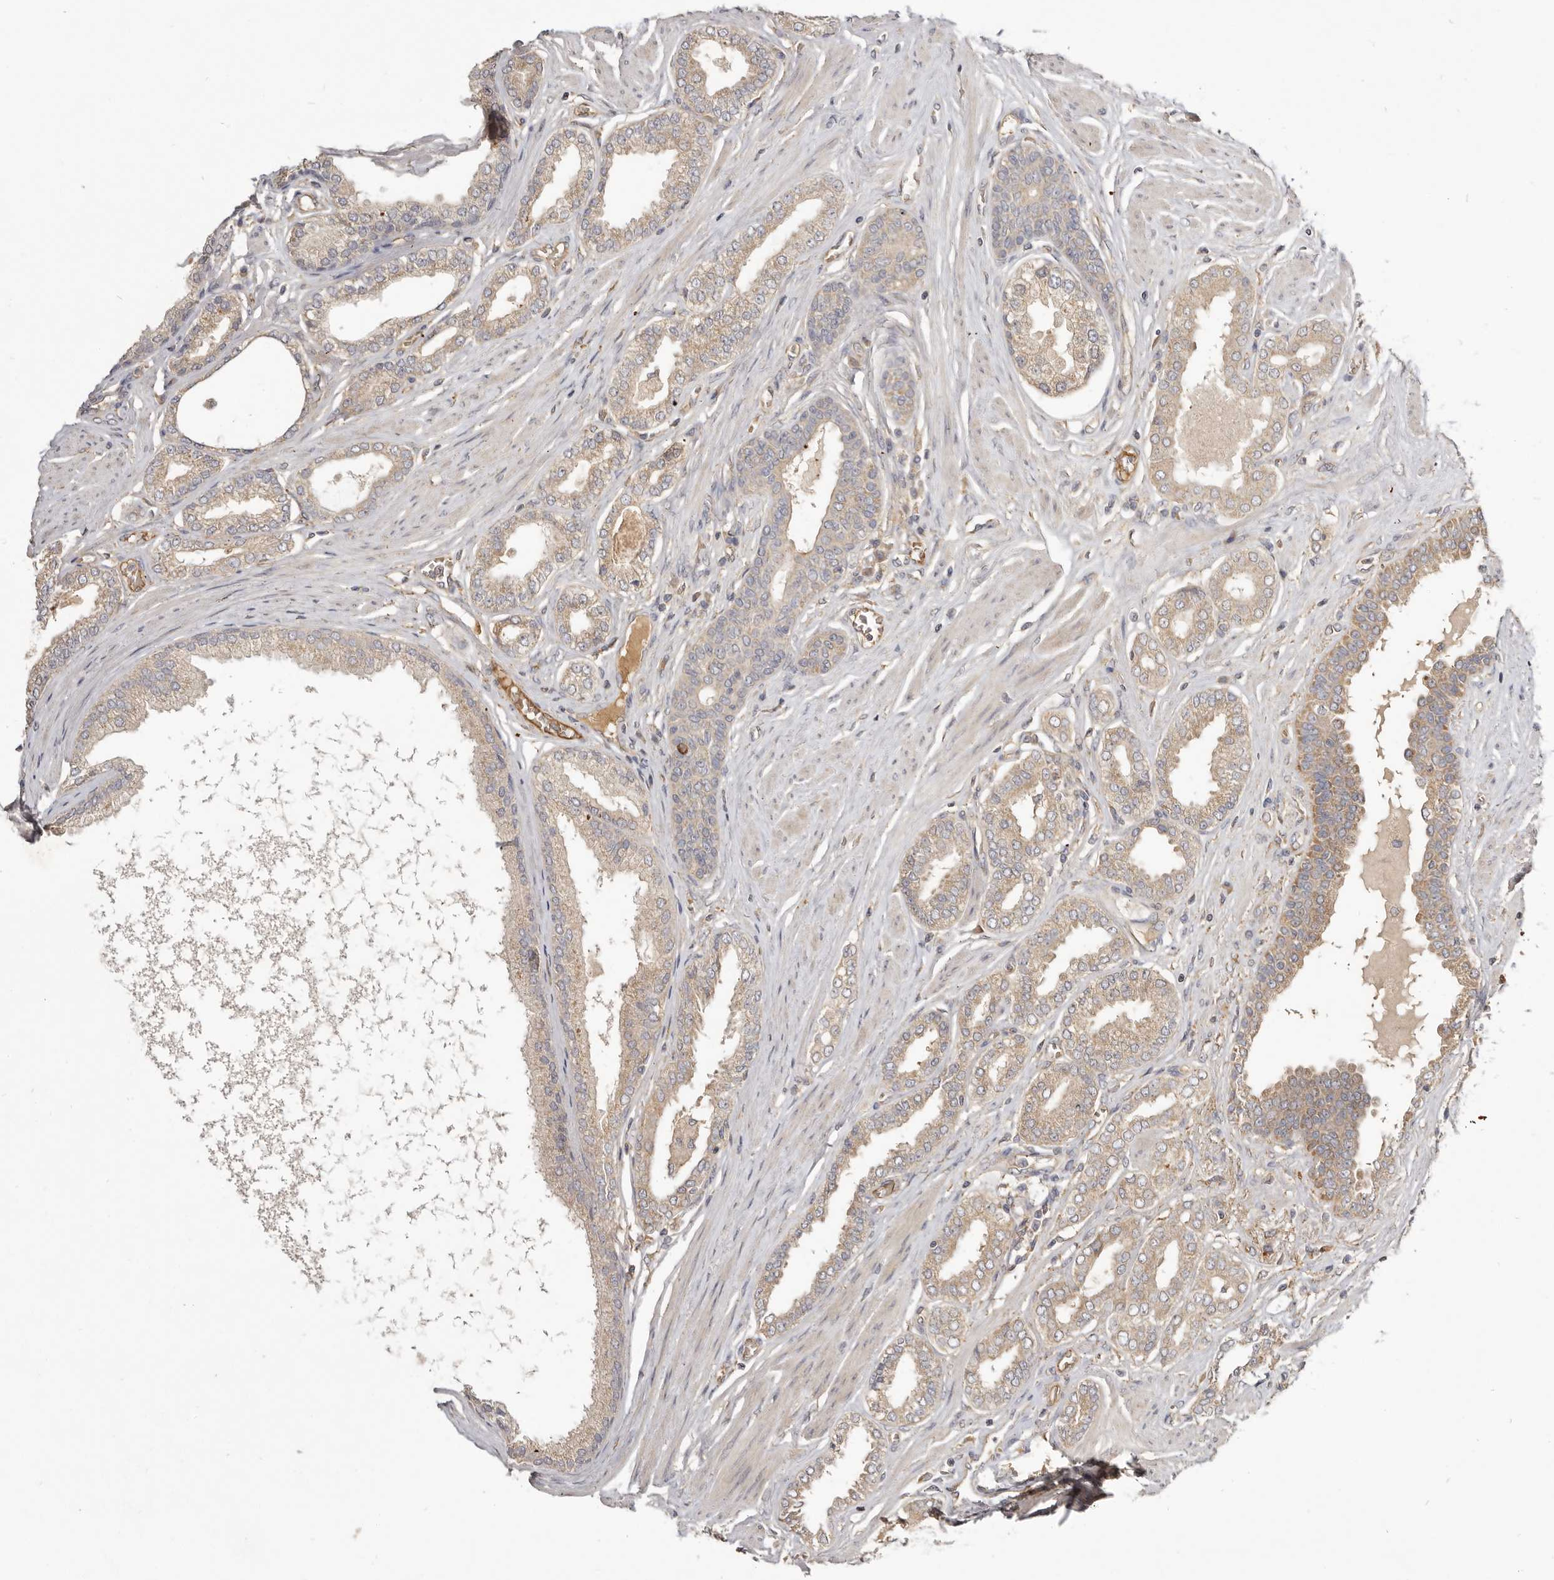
{"staining": {"intensity": "weak", "quantity": ">75%", "location": "cytoplasmic/membranous"}, "tissue": "prostate cancer", "cell_type": "Tumor cells", "image_type": "cancer", "snomed": [{"axis": "morphology", "description": "Adenocarcinoma, Low grade"}, {"axis": "topography", "description": "Prostate"}], "caption": "Immunohistochemical staining of prostate cancer (adenocarcinoma (low-grade)) exhibits low levels of weak cytoplasmic/membranous protein staining in about >75% of tumor cells.", "gene": "ADAMTS9", "patient": {"sex": "male", "age": 63}}